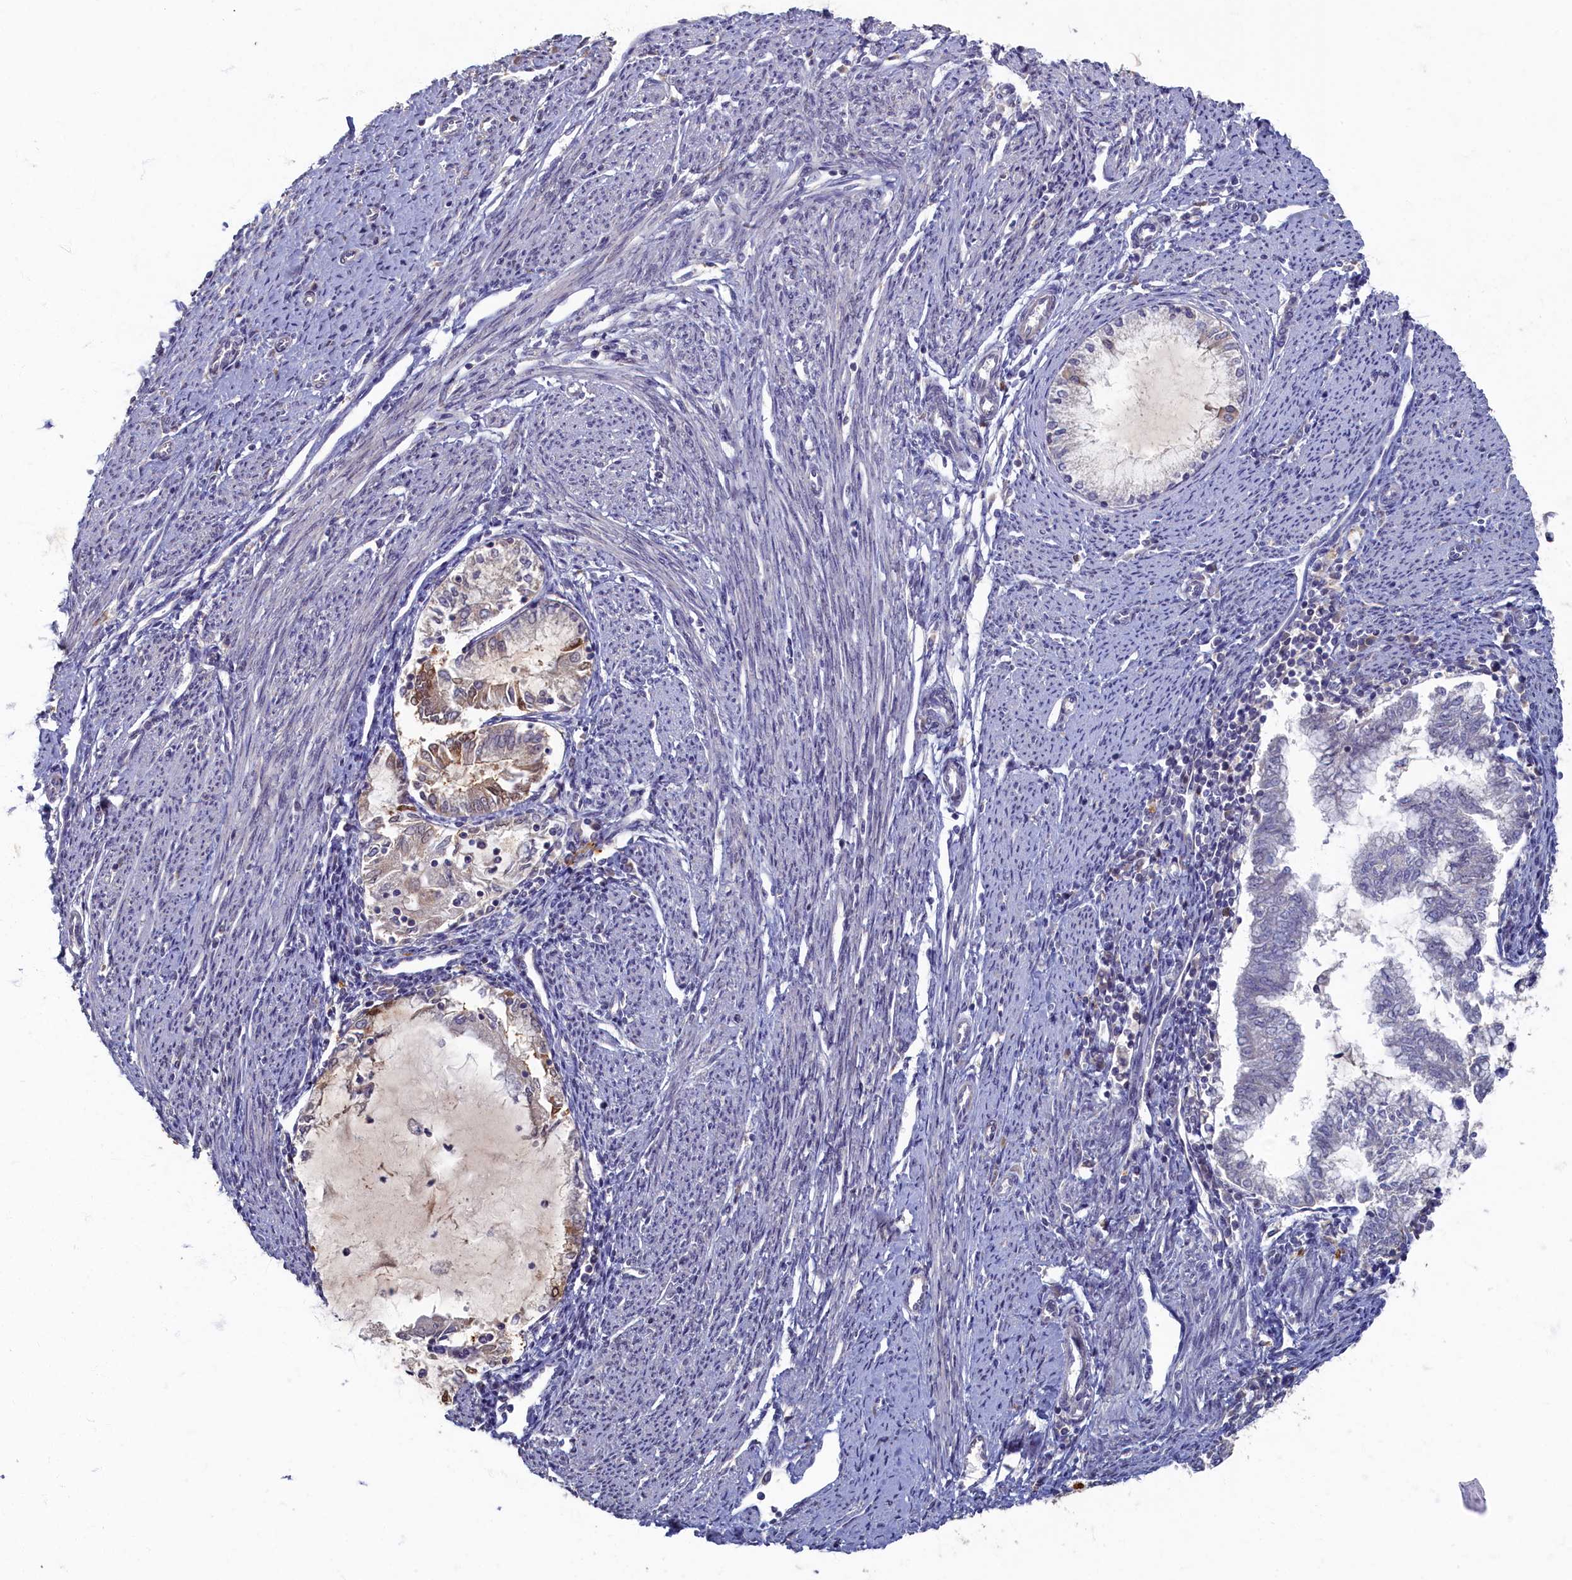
{"staining": {"intensity": "moderate", "quantity": "<25%", "location": "nuclear"}, "tissue": "endometrial cancer", "cell_type": "Tumor cells", "image_type": "cancer", "snomed": [{"axis": "morphology", "description": "Adenocarcinoma, NOS"}, {"axis": "topography", "description": "Endometrium"}], "caption": "Moderate nuclear protein staining is seen in approximately <25% of tumor cells in endometrial cancer (adenocarcinoma). The staining is performed using DAB brown chromogen to label protein expression. The nuclei are counter-stained blue using hematoxylin.", "gene": "HUNK", "patient": {"sex": "female", "age": 79}}